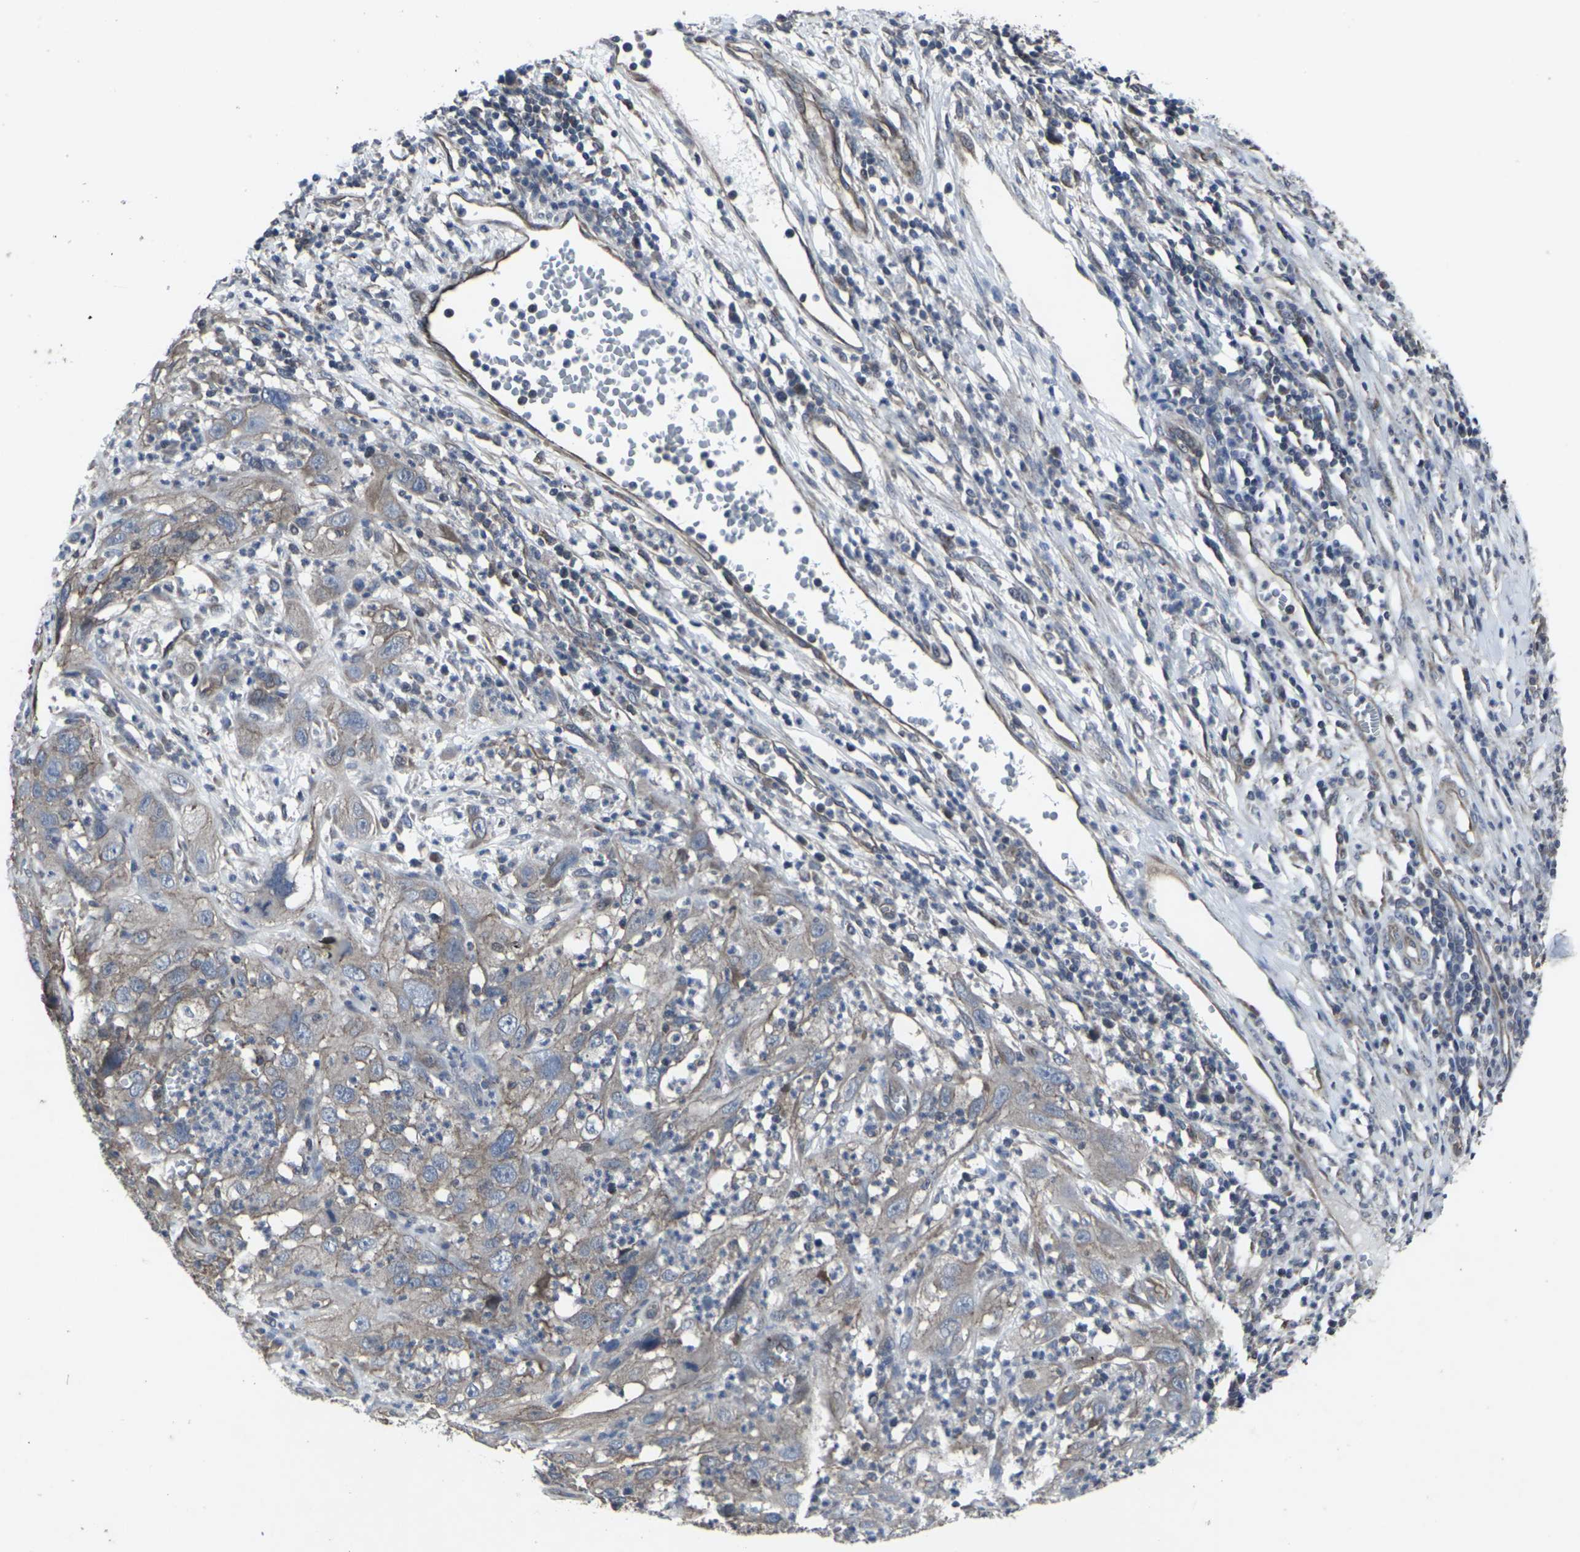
{"staining": {"intensity": "weak", "quantity": ">75%", "location": "cytoplasmic/membranous"}, "tissue": "cervical cancer", "cell_type": "Tumor cells", "image_type": "cancer", "snomed": [{"axis": "morphology", "description": "Squamous cell carcinoma, NOS"}, {"axis": "topography", "description": "Cervix"}], "caption": "Human cervical squamous cell carcinoma stained with a brown dye reveals weak cytoplasmic/membranous positive staining in approximately >75% of tumor cells.", "gene": "MAPKAPK2", "patient": {"sex": "female", "age": 32}}